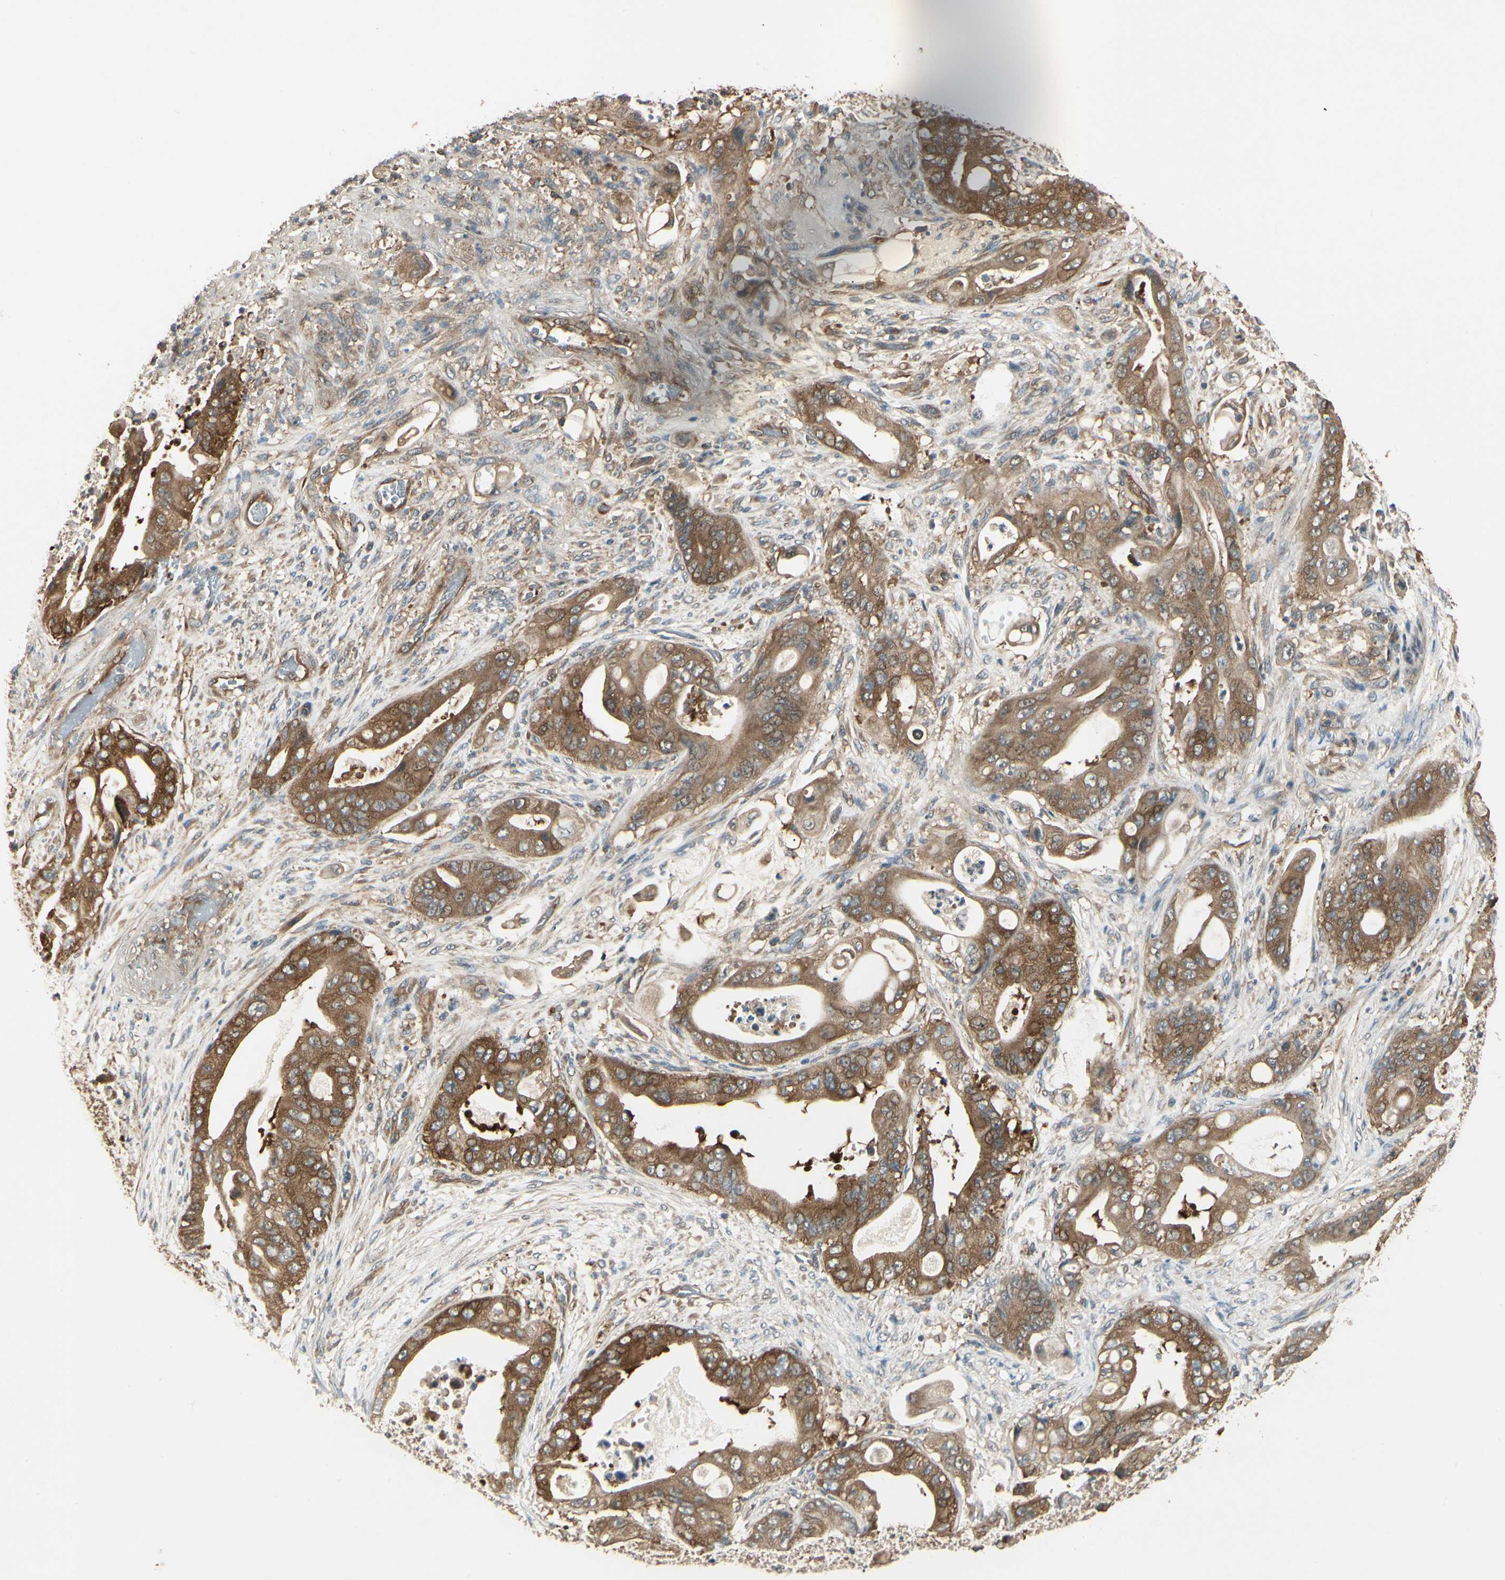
{"staining": {"intensity": "strong", "quantity": ">75%", "location": "cytoplasmic/membranous"}, "tissue": "stomach cancer", "cell_type": "Tumor cells", "image_type": "cancer", "snomed": [{"axis": "morphology", "description": "Adenocarcinoma, NOS"}, {"axis": "topography", "description": "Stomach"}], "caption": "Adenocarcinoma (stomach) tissue reveals strong cytoplasmic/membranous staining in about >75% of tumor cells", "gene": "CCT7", "patient": {"sex": "female", "age": 73}}